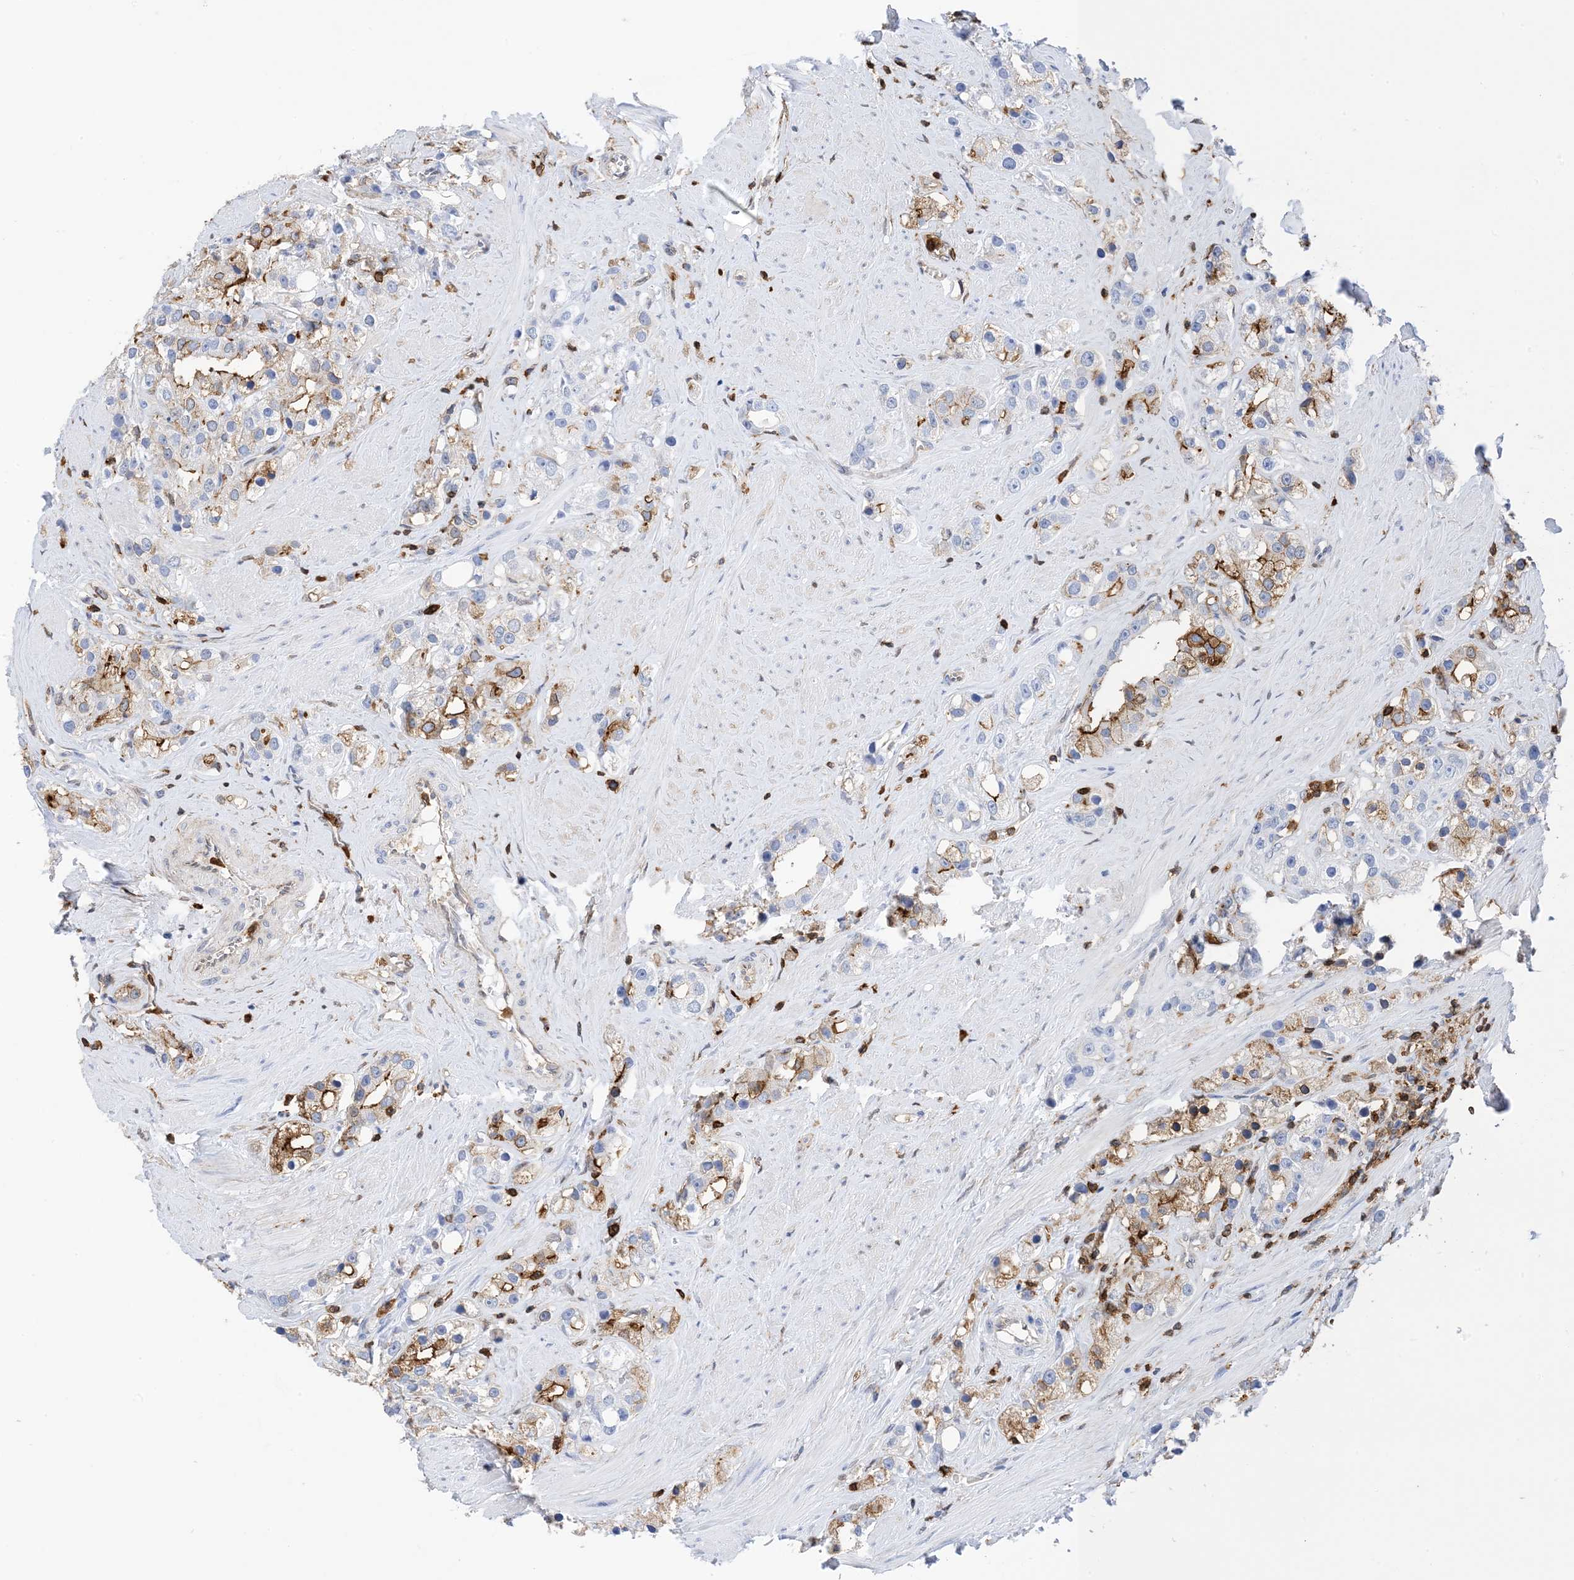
{"staining": {"intensity": "moderate", "quantity": "25%-75%", "location": "cytoplasmic/membranous"}, "tissue": "prostate cancer", "cell_type": "Tumor cells", "image_type": "cancer", "snomed": [{"axis": "morphology", "description": "Adenocarcinoma, NOS"}, {"axis": "topography", "description": "Prostate"}], "caption": "Adenocarcinoma (prostate) stained with a brown dye demonstrates moderate cytoplasmic/membranous positive positivity in approximately 25%-75% of tumor cells.", "gene": "ANXA1", "patient": {"sex": "male", "age": 79}}